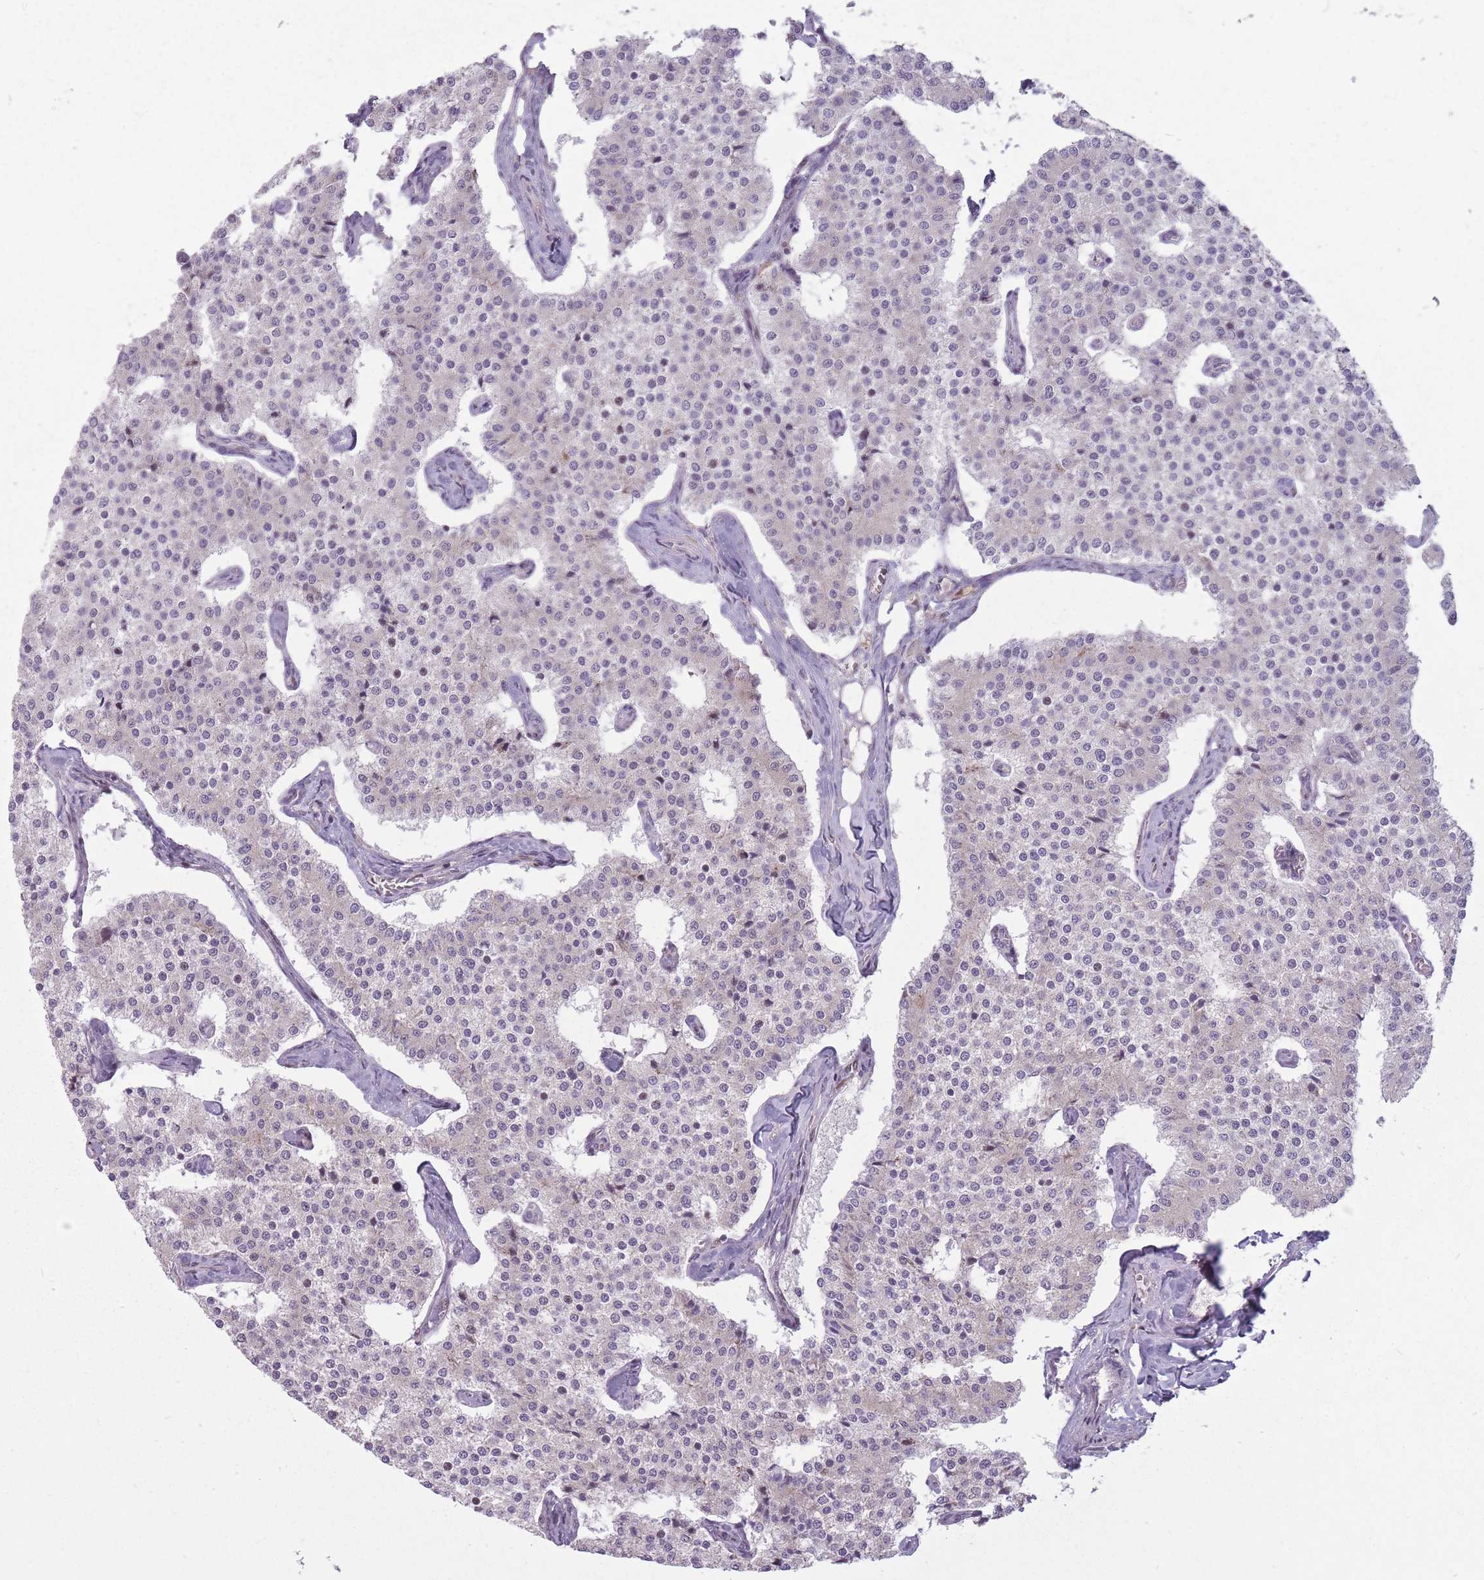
{"staining": {"intensity": "negative", "quantity": "none", "location": "none"}, "tissue": "carcinoid", "cell_type": "Tumor cells", "image_type": "cancer", "snomed": [{"axis": "morphology", "description": "Carcinoid, malignant, NOS"}, {"axis": "topography", "description": "Colon"}], "caption": "Immunohistochemistry (IHC) of carcinoid displays no expression in tumor cells.", "gene": "LGALS9", "patient": {"sex": "female", "age": 52}}